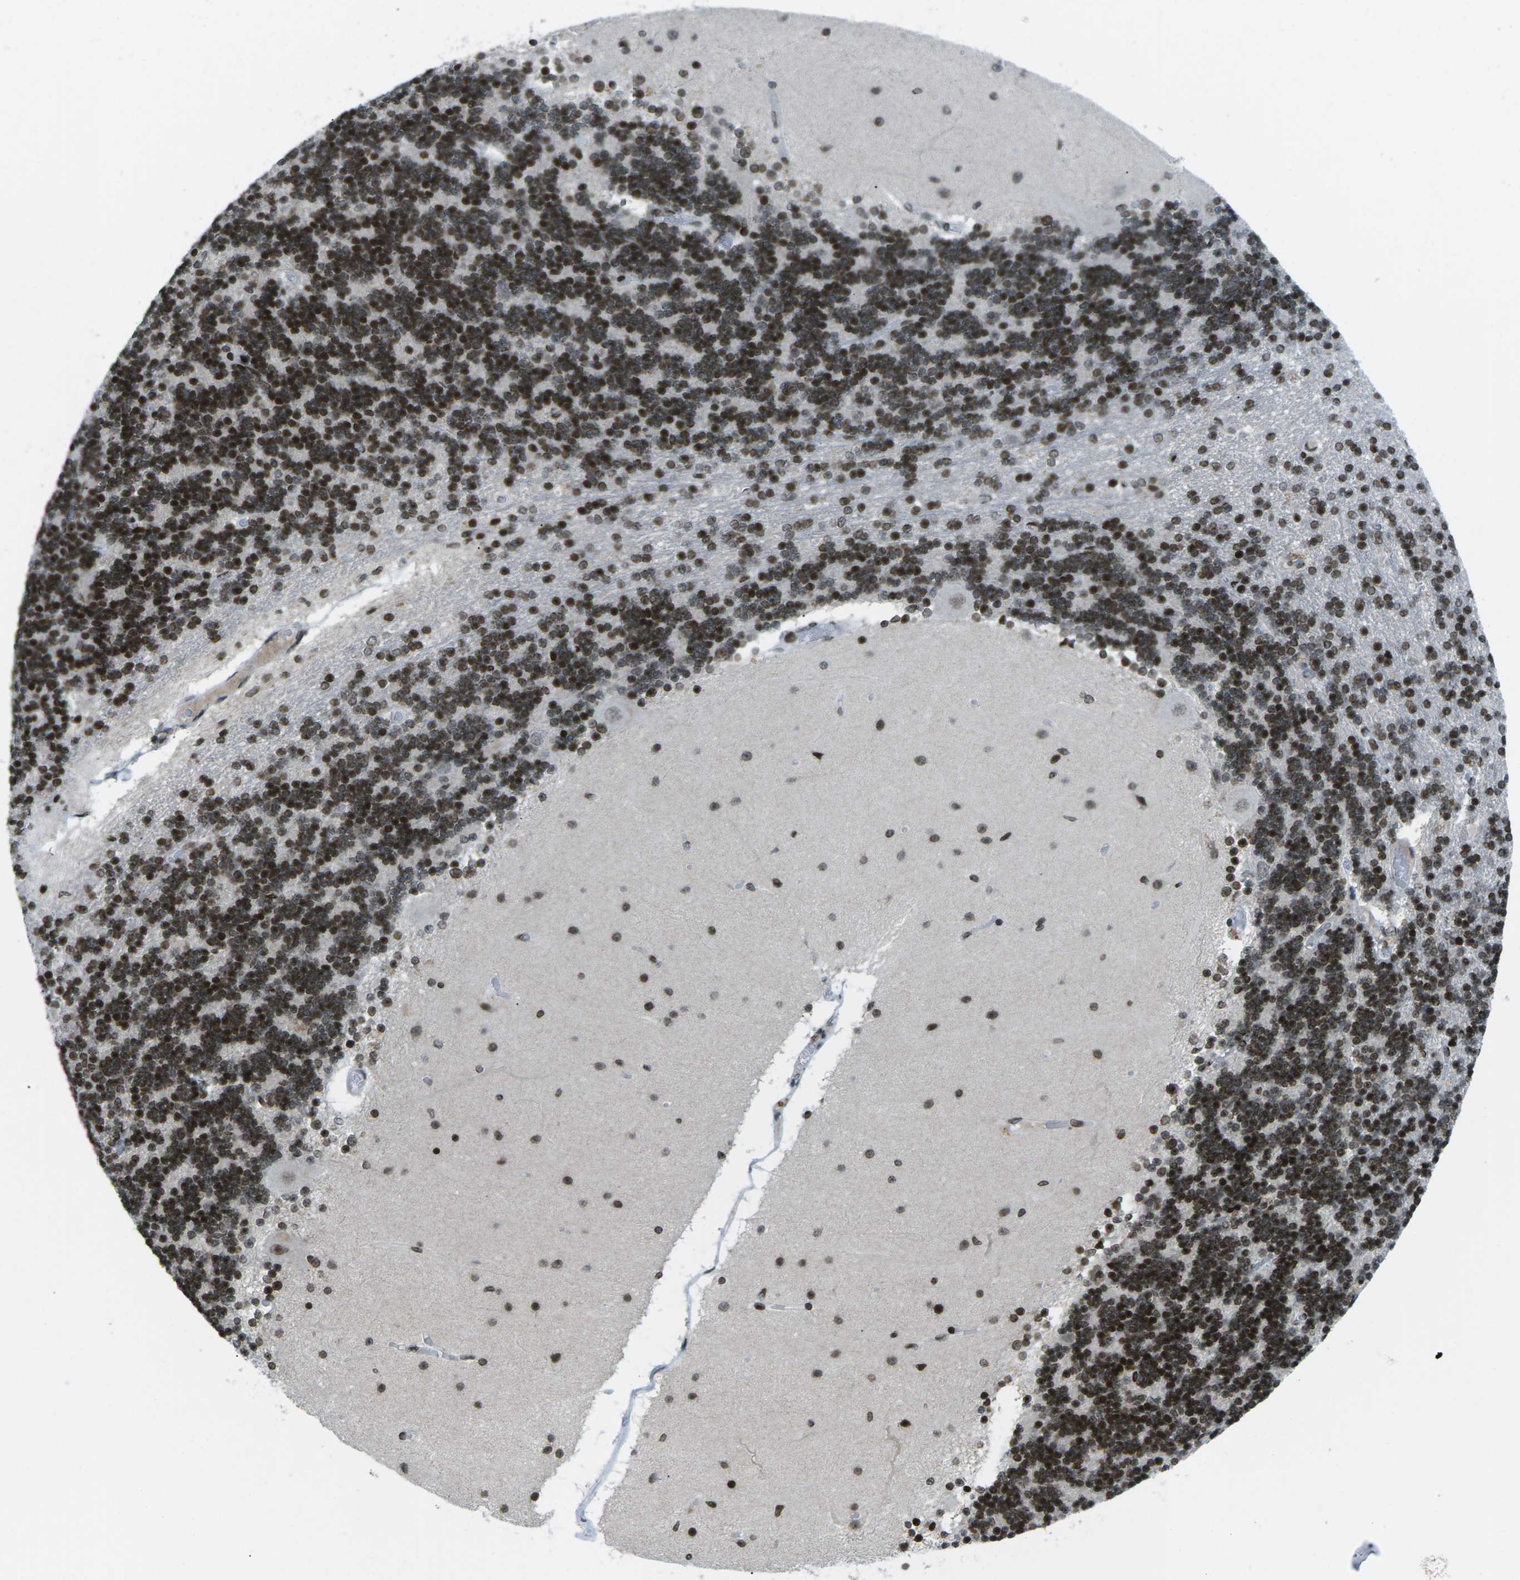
{"staining": {"intensity": "strong", "quantity": ">75%", "location": "nuclear"}, "tissue": "cerebellum", "cell_type": "Cells in granular layer", "image_type": "normal", "snomed": [{"axis": "morphology", "description": "Normal tissue, NOS"}, {"axis": "topography", "description": "Cerebellum"}], "caption": "Human cerebellum stained with a brown dye displays strong nuclear positive positivity in approximately >75% of cells in granular layer.", "gene": "EME1", "patient": {"sex": "female", "age": 54}}